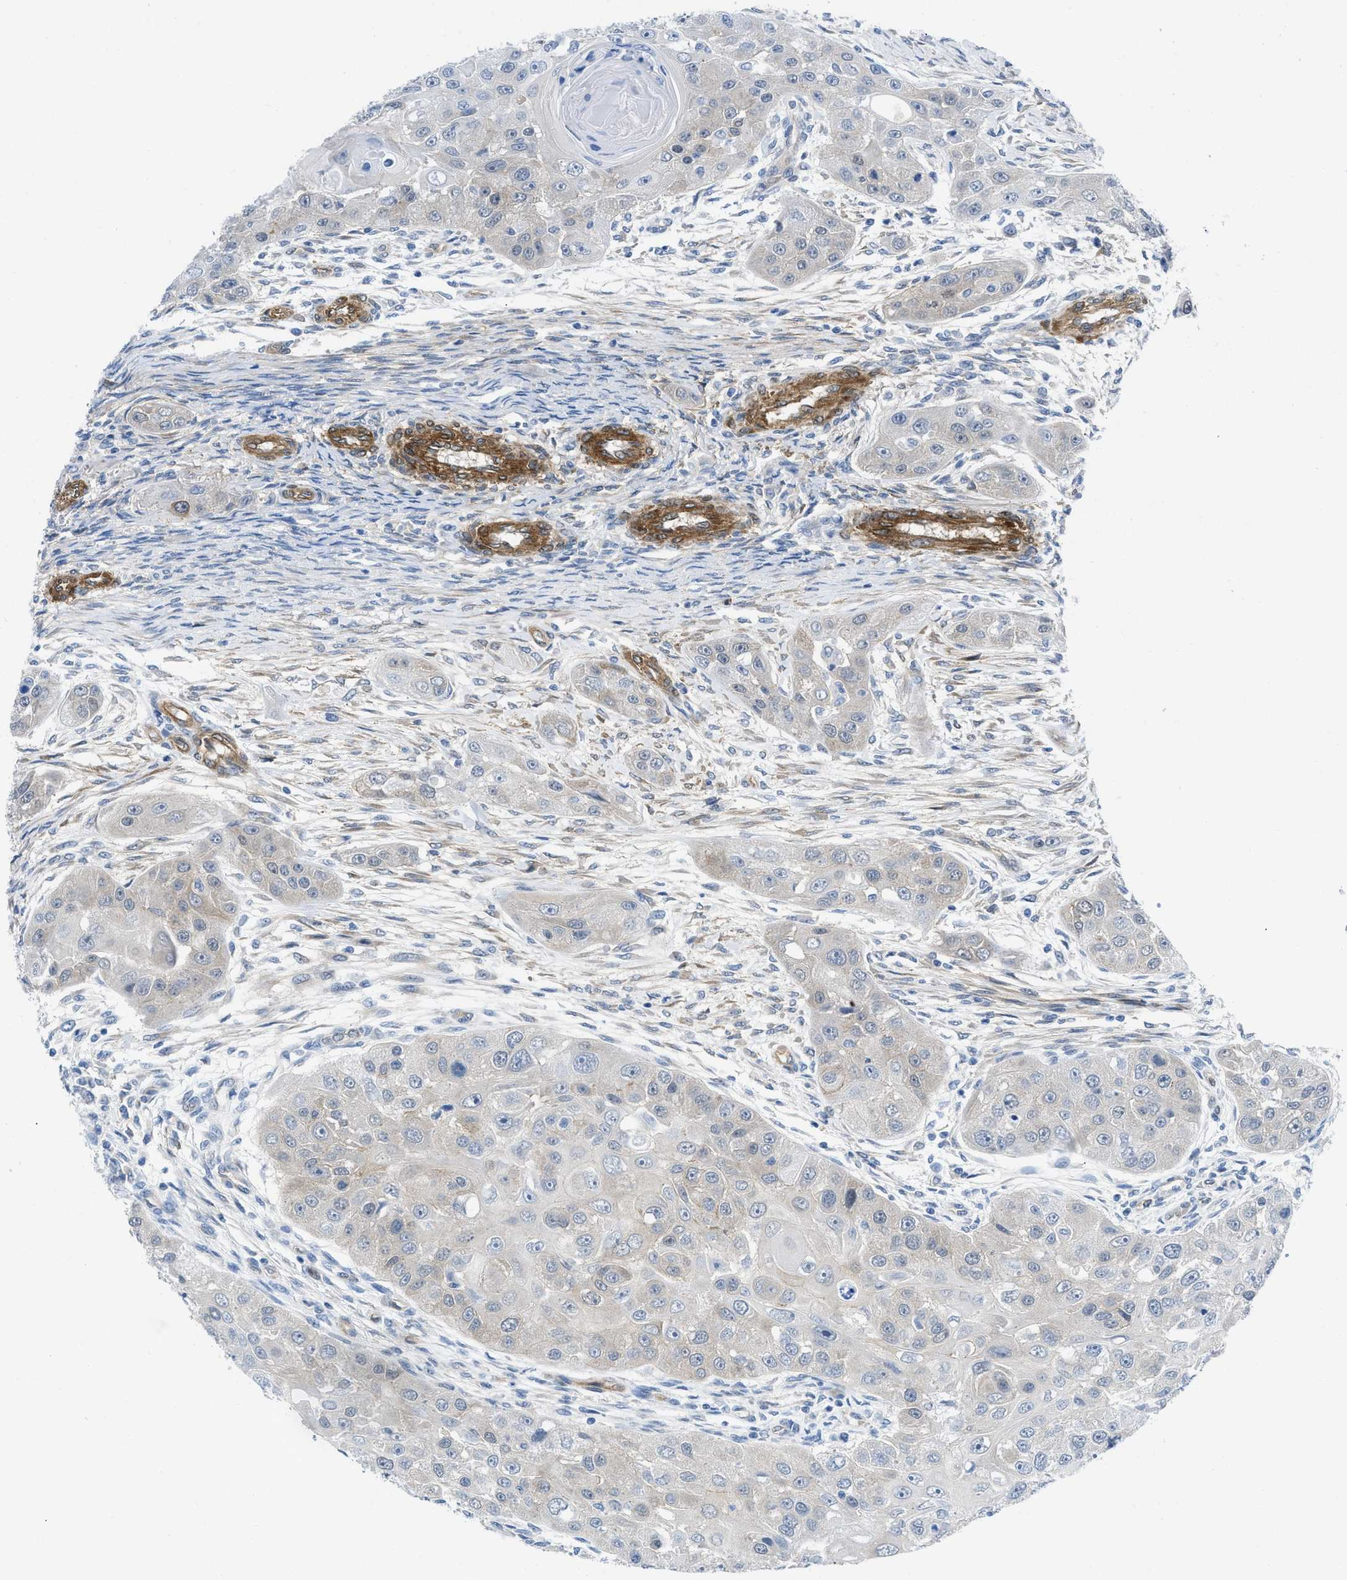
{"staining": {"intensity": "negative", "quantity": "none", "location": "none"}, "tissue": "head and neck cancer", "cell_type": "Tumor cells", "image_type": "cancer", "snomed": [{"axis": "morphology", "description": "Normal tissue, NOS"}, {"axis": "morphology", "description": "Squamous cell carcinoma, NOS"}, {"axis": "topography", "description": "Skeletal muscle"}, {"axis": "topography", "description": "Head-Neck"}], "caption": "Head and neck cancer (squamous cell carcinoma) was stained to show a protein in brown. There is no significant expression in tumor cells.", "gene": "PDLIM5", "patient": {"sex": "male", "age": 51}}